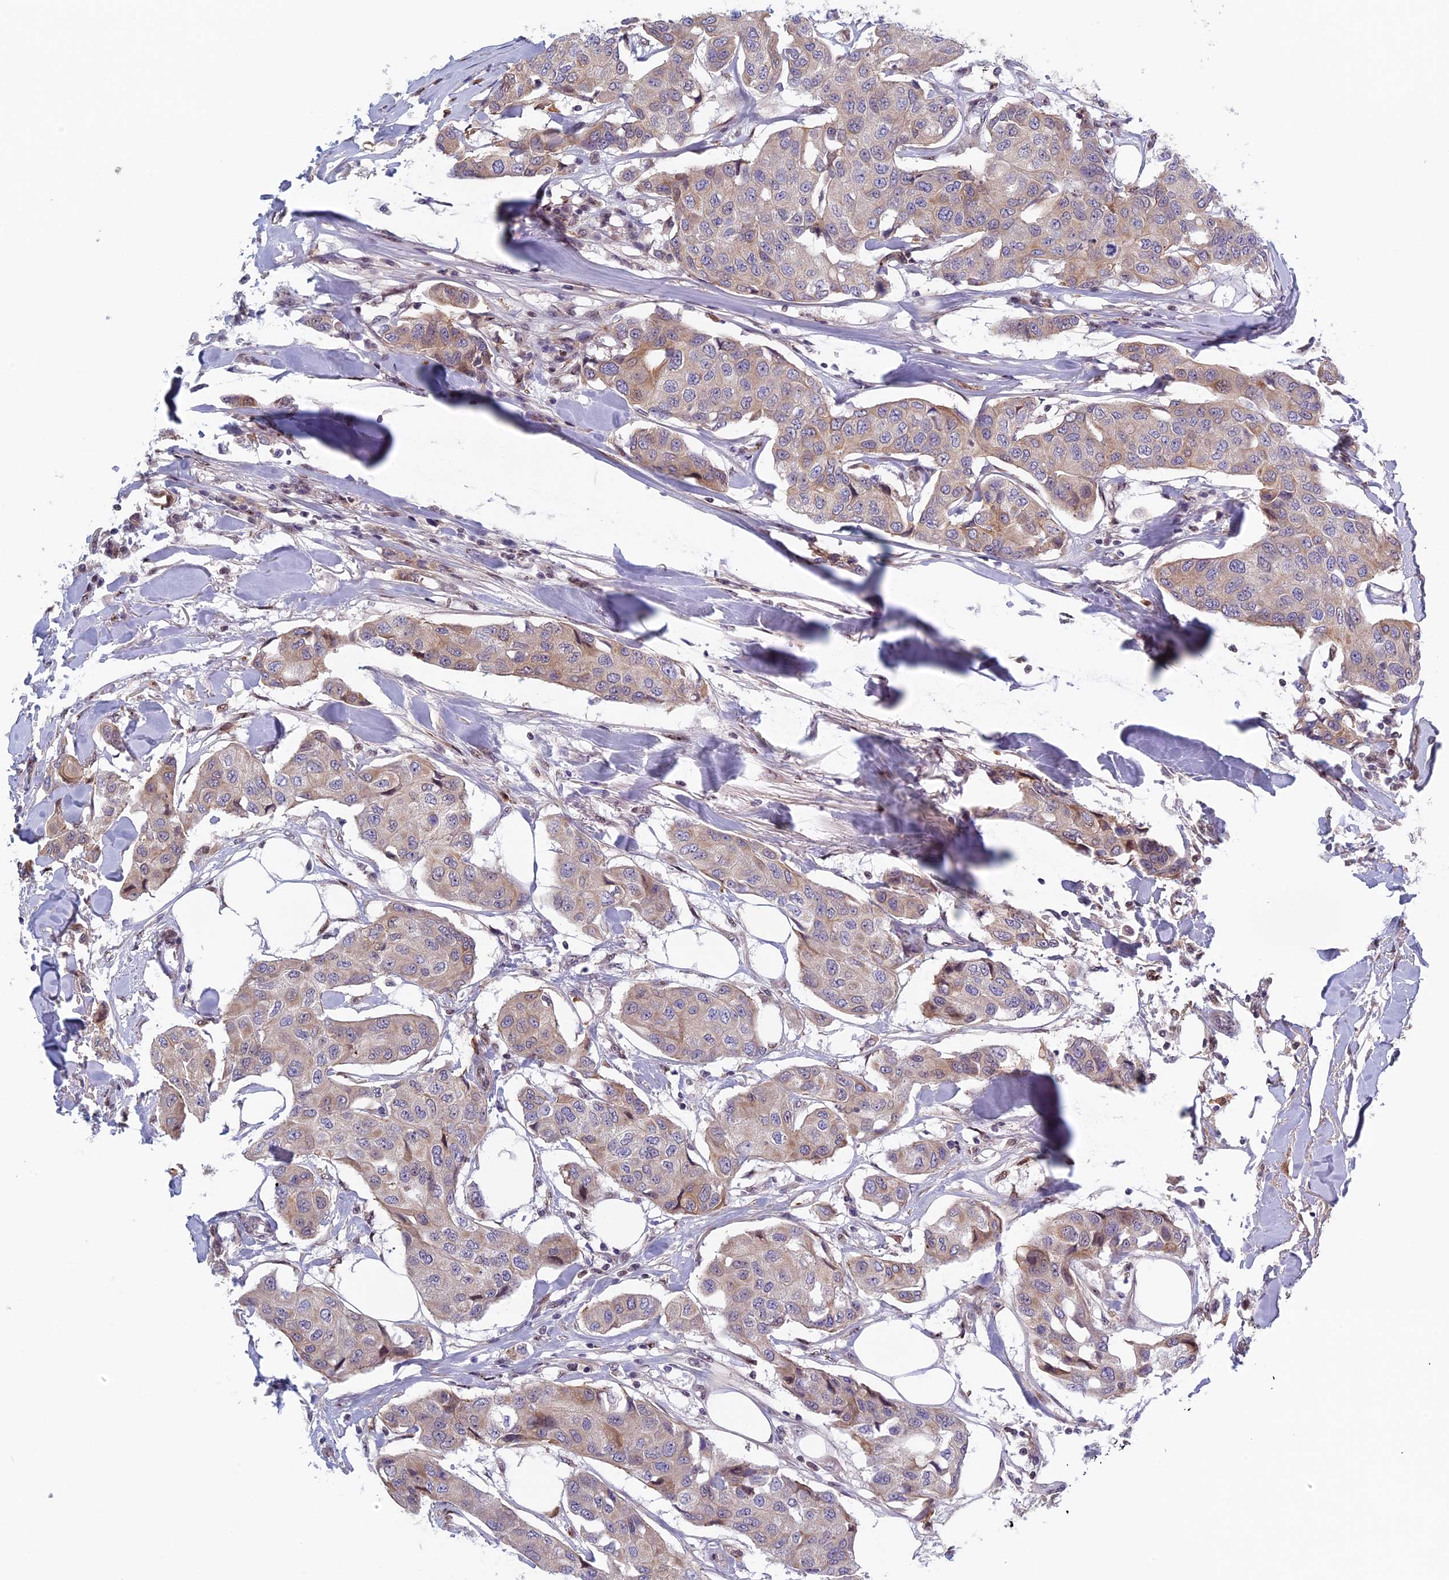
{"staining": {"intensity": "weak", "quantity": "25%-75%", "location": "cytoplasmic/membranous"}, "tissue": "breast cancer", "cell_type": "Tumor cells", "image_type": "cancer", "snomed": [{"axis": "morphology", "description": "Duct carcinoma"}, {"axis": "topography", "description": "Breast"}], "caption": "Protein expression analysis of human intraductal carcinoma (breast) reveals weak cytoplasmic/membranous positivity in approximately 25%-75% of tumor cells. The staining is performed using DAB brown chromogen to label protein expression. The nuclei are counter-stained blue using hematoxylin.", "gene": "FADS1", "patient": {"sex": "female", "age": 80}}